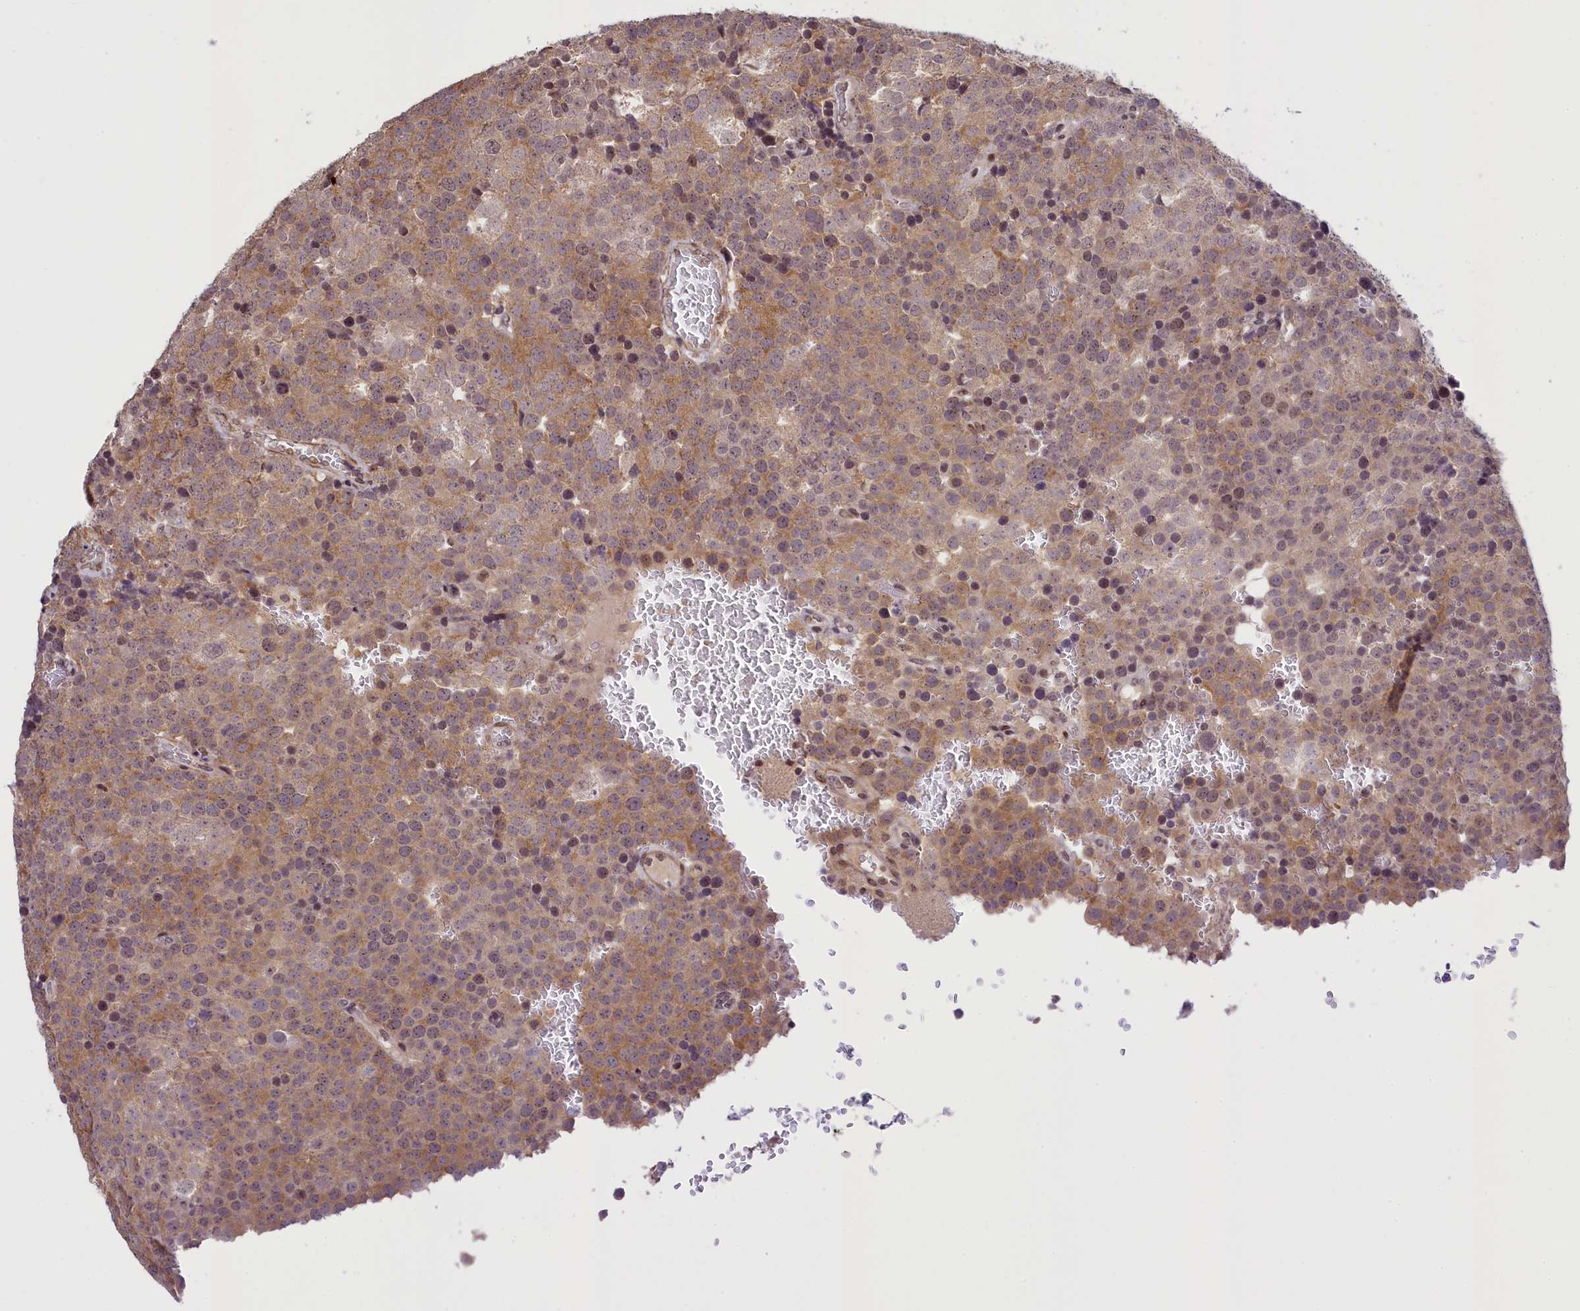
{"staining": {"intensity": "moderate", "quantity": ">75%", "location": "cytoplasmic/membranous"}, "tissue": "testis cancer", "cell_type": "Tumor cells", "image_type": "cancer", "snomed": [{"axis": "morphology", "description": "Seminoma, NOS"}, {"axis": "topography", "description": "Testis"}], "caption": "About >75% of tumor cells in human testis seminoma demonstrate moderate cytoplasmic/membranous protein expression as visualized by brown immunohistochemical staining.", "gene": "RBBP8", "patient": {"sex": "male", "age": 71}}